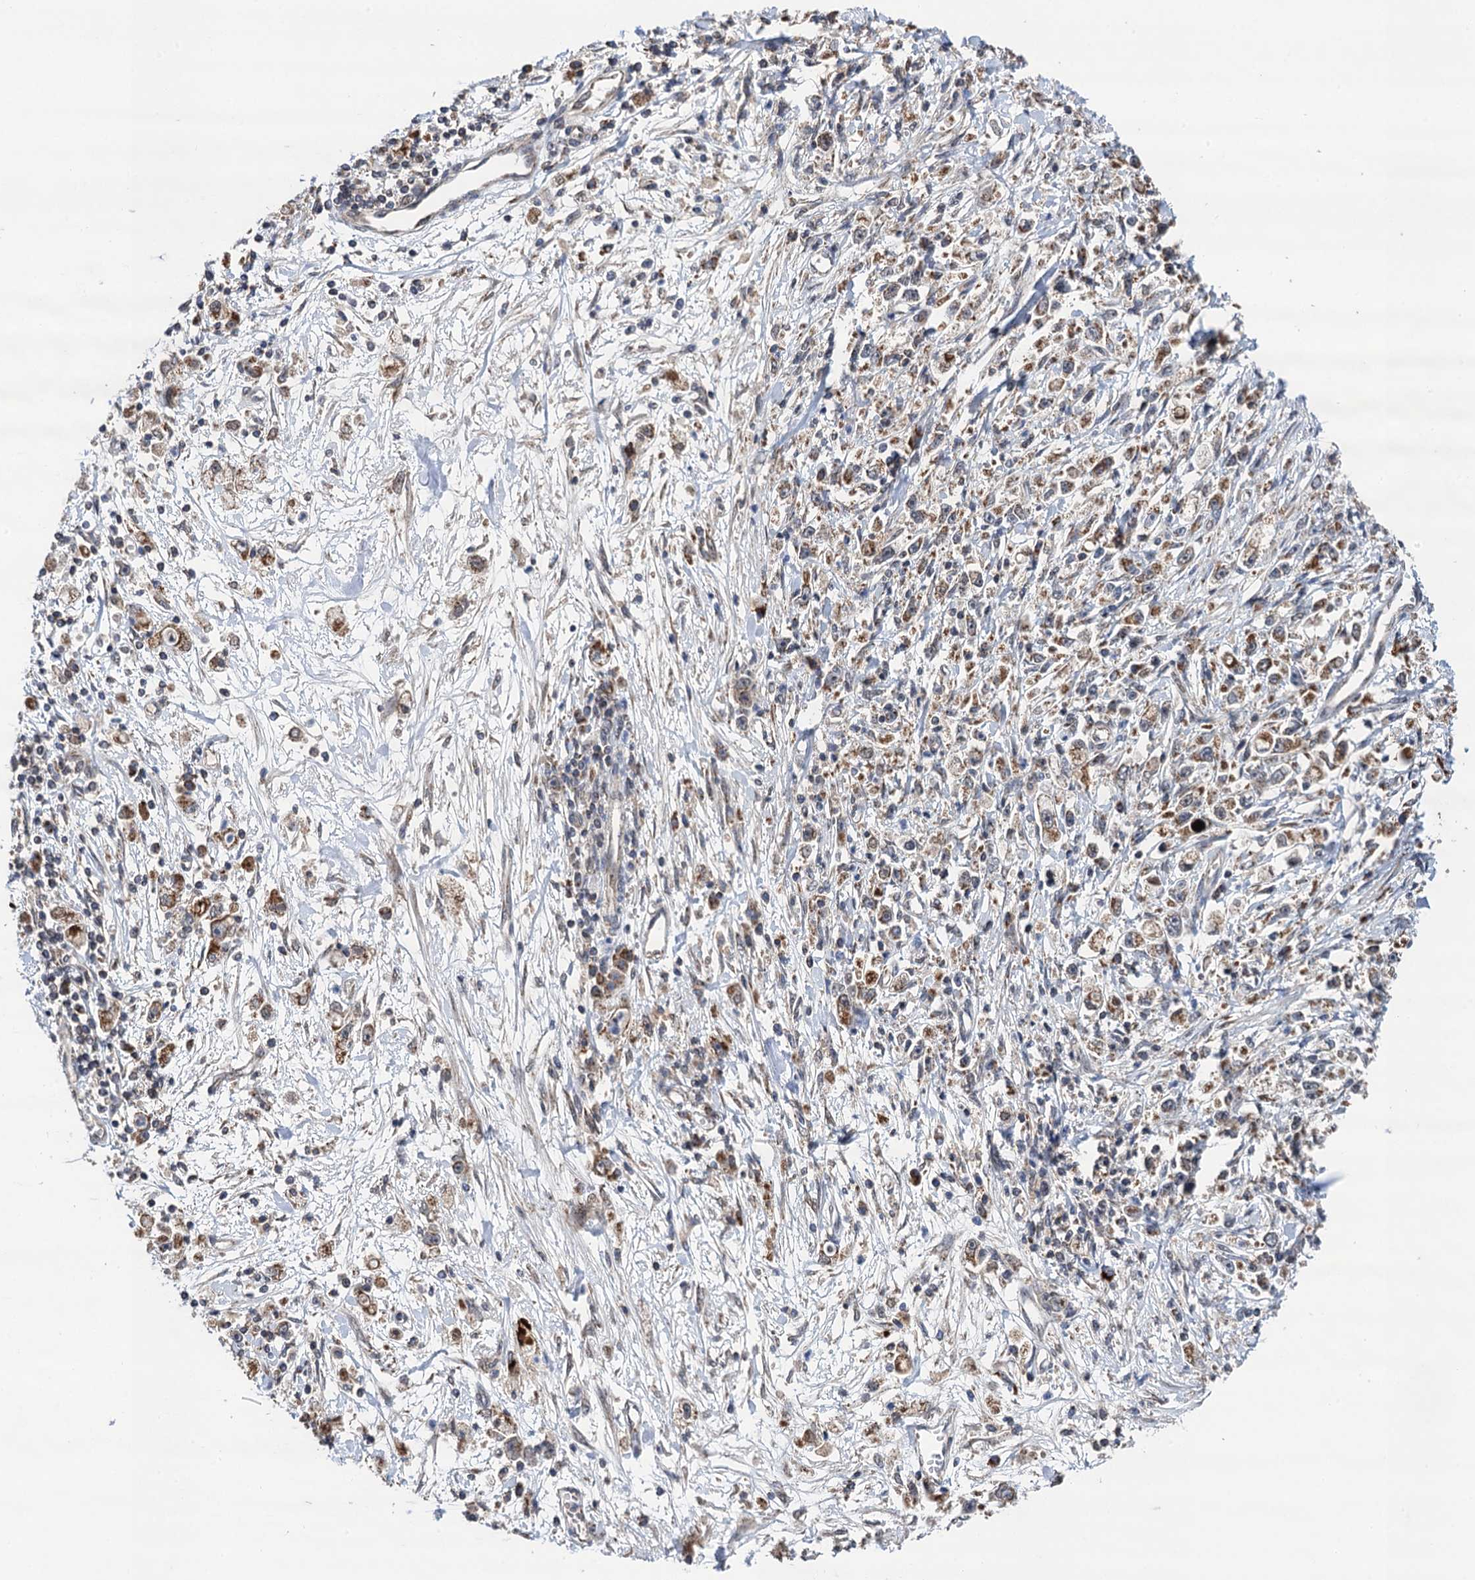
{"staining": {"intensity": "moderate", "quantity": ">75%", "location": "cytoplasmic/membranous"}, "tissue": "stomach cancer", "cell_type": "Tumor cells", "image_type": "cancer", "snomed": [{"axis": "morphology", "description": "Adenocarcinoma, NOS"}, {"axis": "topography", "description": "Stomach"}], "caption": "This is a histology image of IHC staining of adenocarcinoma (stomach), which shows moderate positivity in the cytoplasmic/membranous of tumor cells.", "gene": "CMPK2", "patient": {"sex": "female", "age": 59}}